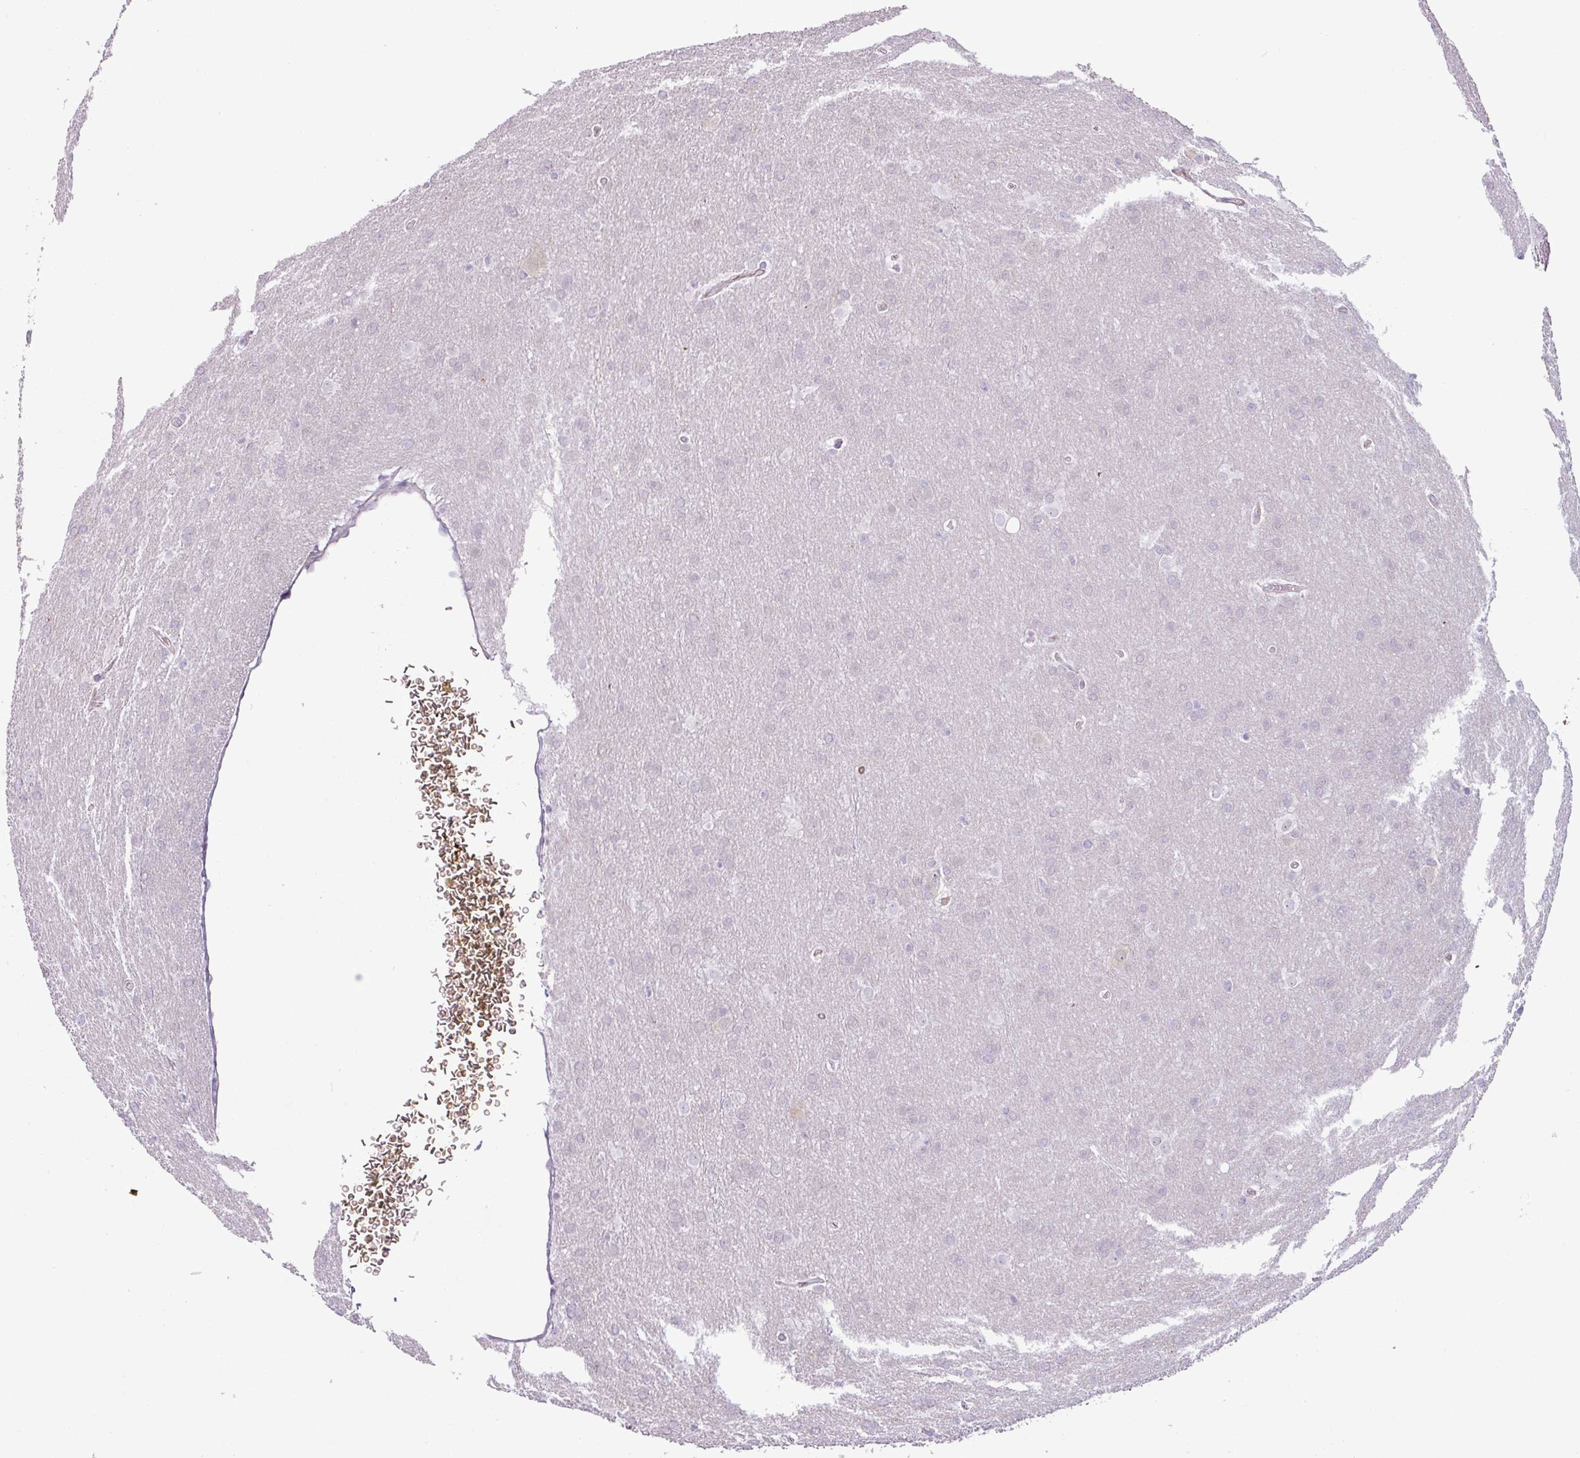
{"staining": {"intensity": "negative", "quantity": "none", "location": "none"}, "tissue": "glioma", "cell_type": "Tumor cells", "image_type": "cancer", "snomed": [{"axis": "morphology", "description": "Glioma, malignant, Low grade"}, {"axis": "topography", "description": "Brain"}], "caption": "The histopathology image displays no significant expression in tumor cells of low-grade glioma (malignant). The staining was performed using DAB to visualize the protein expression in brown, while the nuclei were stained in blue with hematoxylin (Magnification: 20x).", "gene": "ATP10A", "patient": {"sex": "female", "age": 32}}